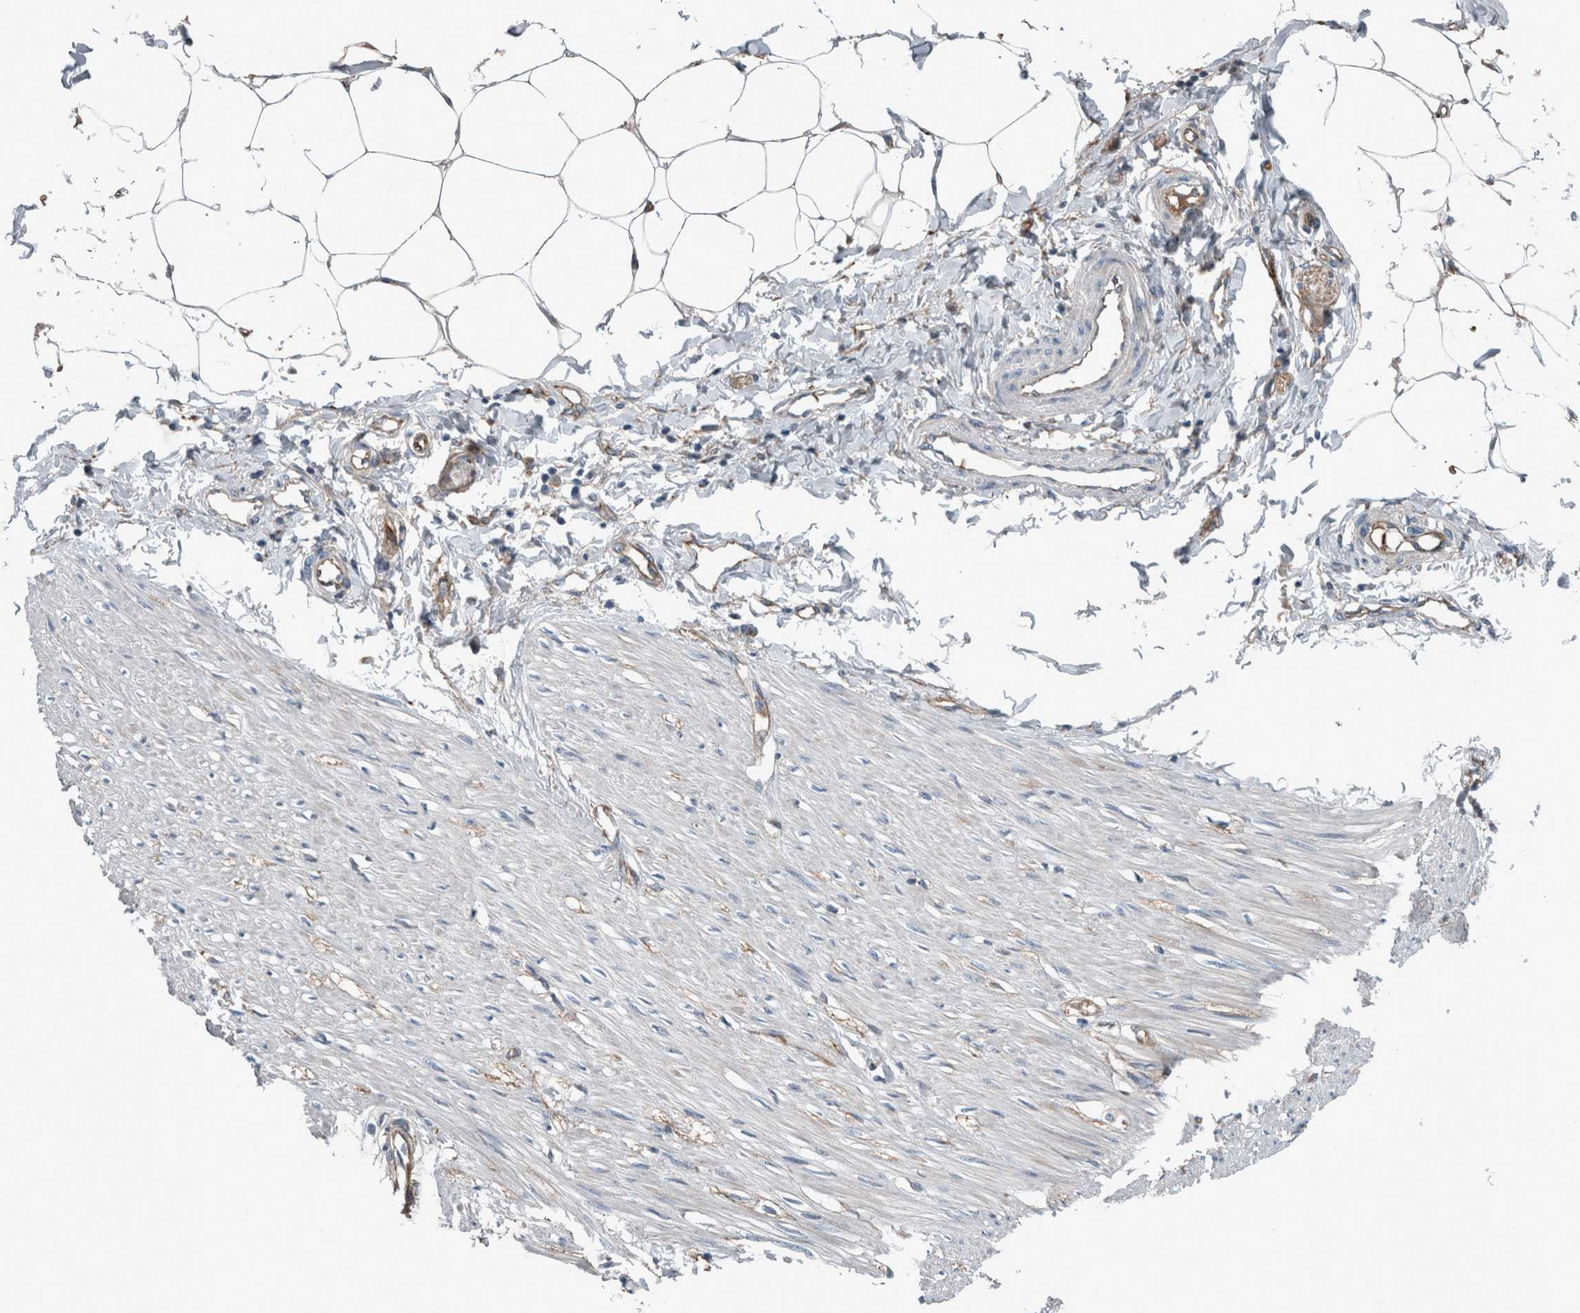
{"staining": {"intensity": "moderate", "quantity": "25%-75%", "location": "cytoplasmic/membranous"}, "tissue": "adipose tissue", "cell_type": "Adipocytes", "image_type": "normal", "snomed": [{"axis": "morphology", "description": "Normal tissue, NOS"}, {"axis": "morphology", "description": "Adenocarcinoma, NOS"}, {"axis": "topography", "description": "Colon"}, {"axis": "topography", "description": "Peripheral nerve tissue"}], "caption": "DAB (3,3'-diaminobenzidine) immunohistochemical staining of benign adipose tissue shows moderate cytoplasmic/membranous protein positivity in approximately 25%-75% of adipocytes.", "gene": "GLT8D2", "patient": {"sex": "male", "age": 14}}